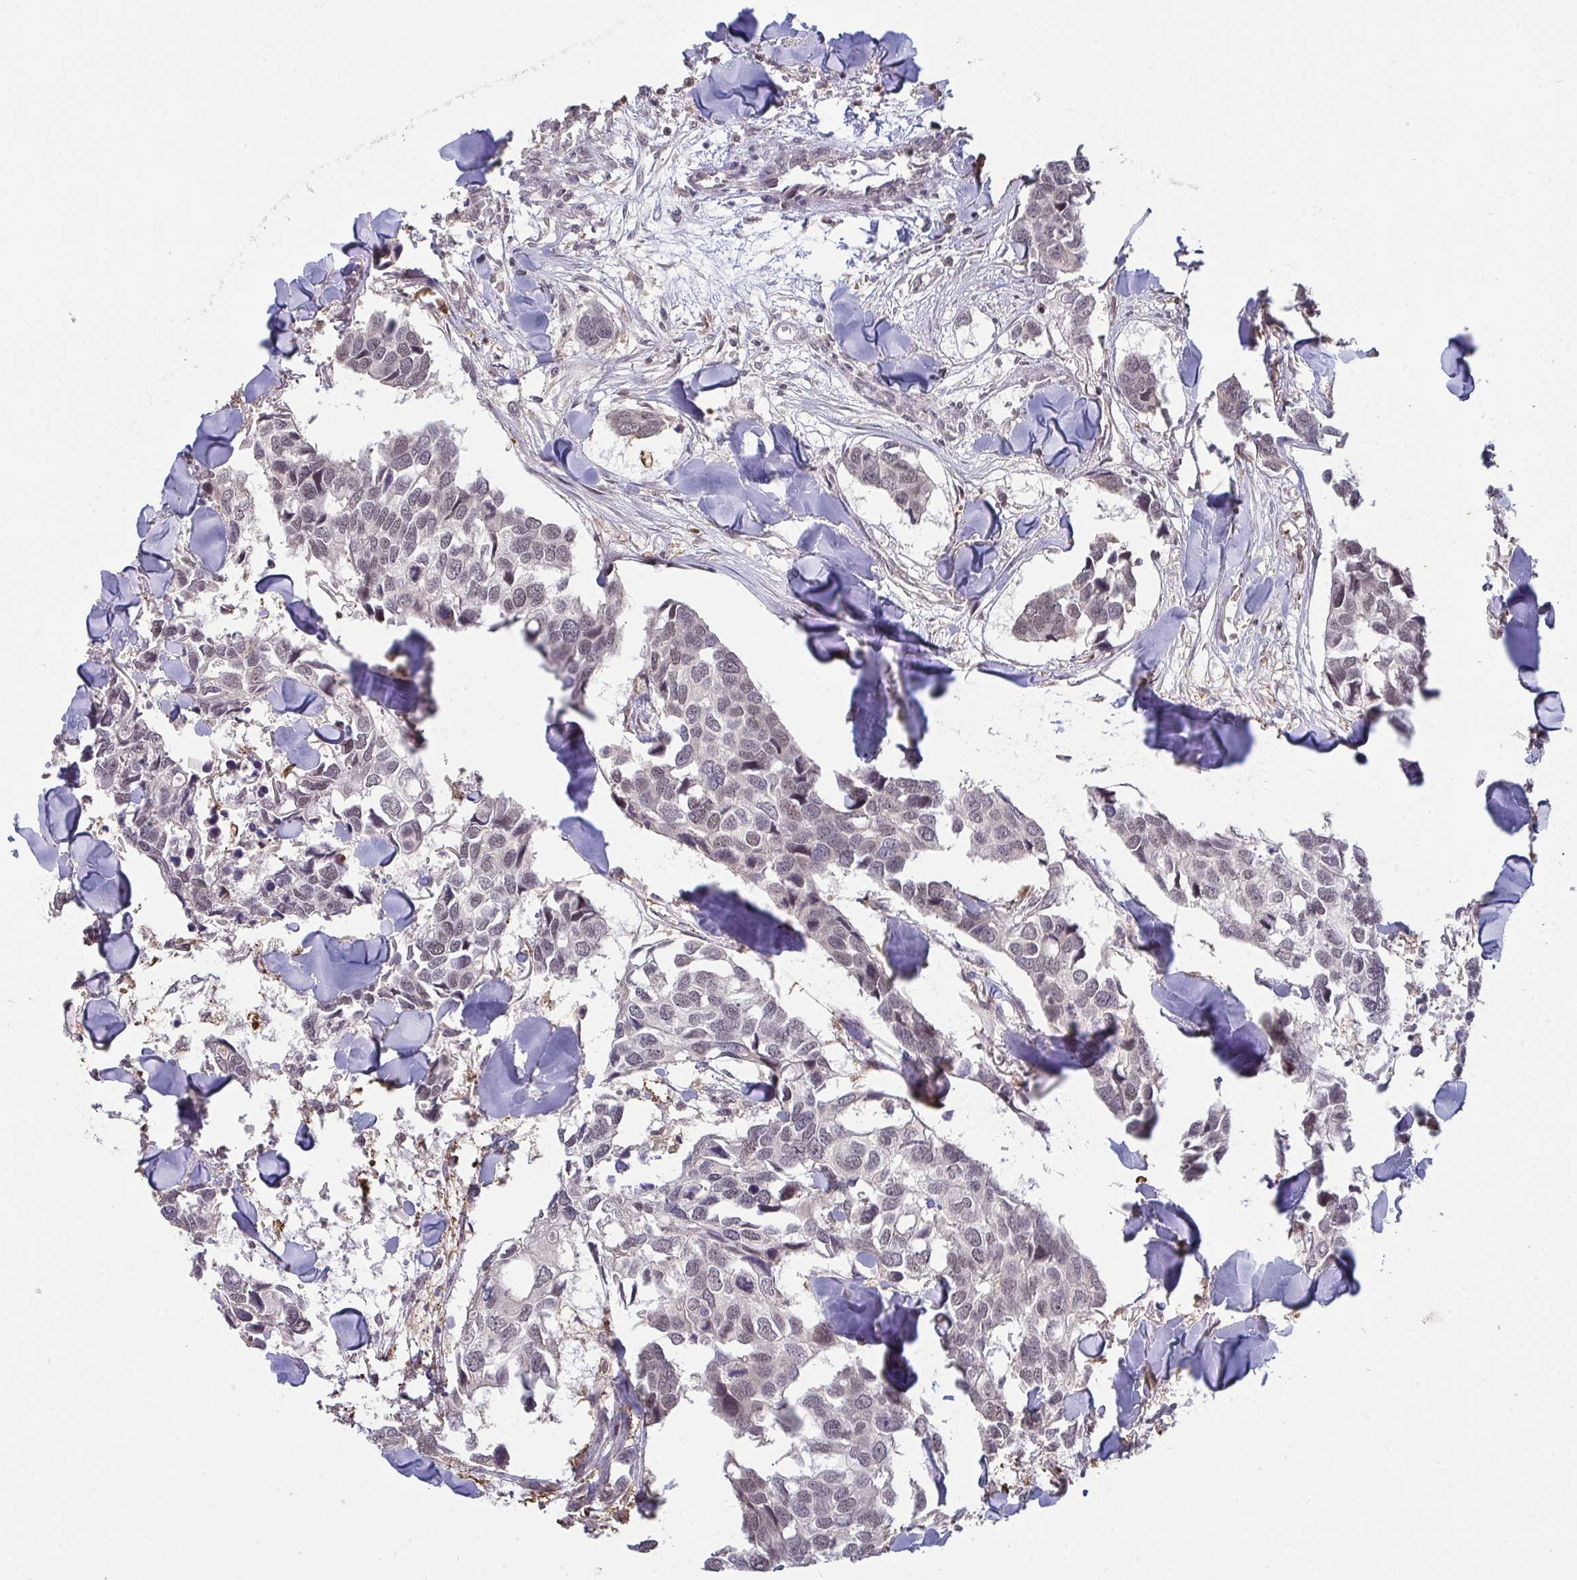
{"staining": {"intensity": "weak", "quantity": "25%-75%", "location": "nuclear"}, "tissue": "breast cancer", "cell_type": "Tumor cells", "image_type": "cancer", "snomed": [{"axis": "morphology", "description": "Duct carcinoma"}, {"axis": "topography", "description": "Breast"}], "caption": "This is a histology image of immunohistochemistry staining of breast cancer, which shows weak positivity in the nuclear of tumor cells.", "gene": "SAP30", "patient": {"sex": "female", "age": 83}}